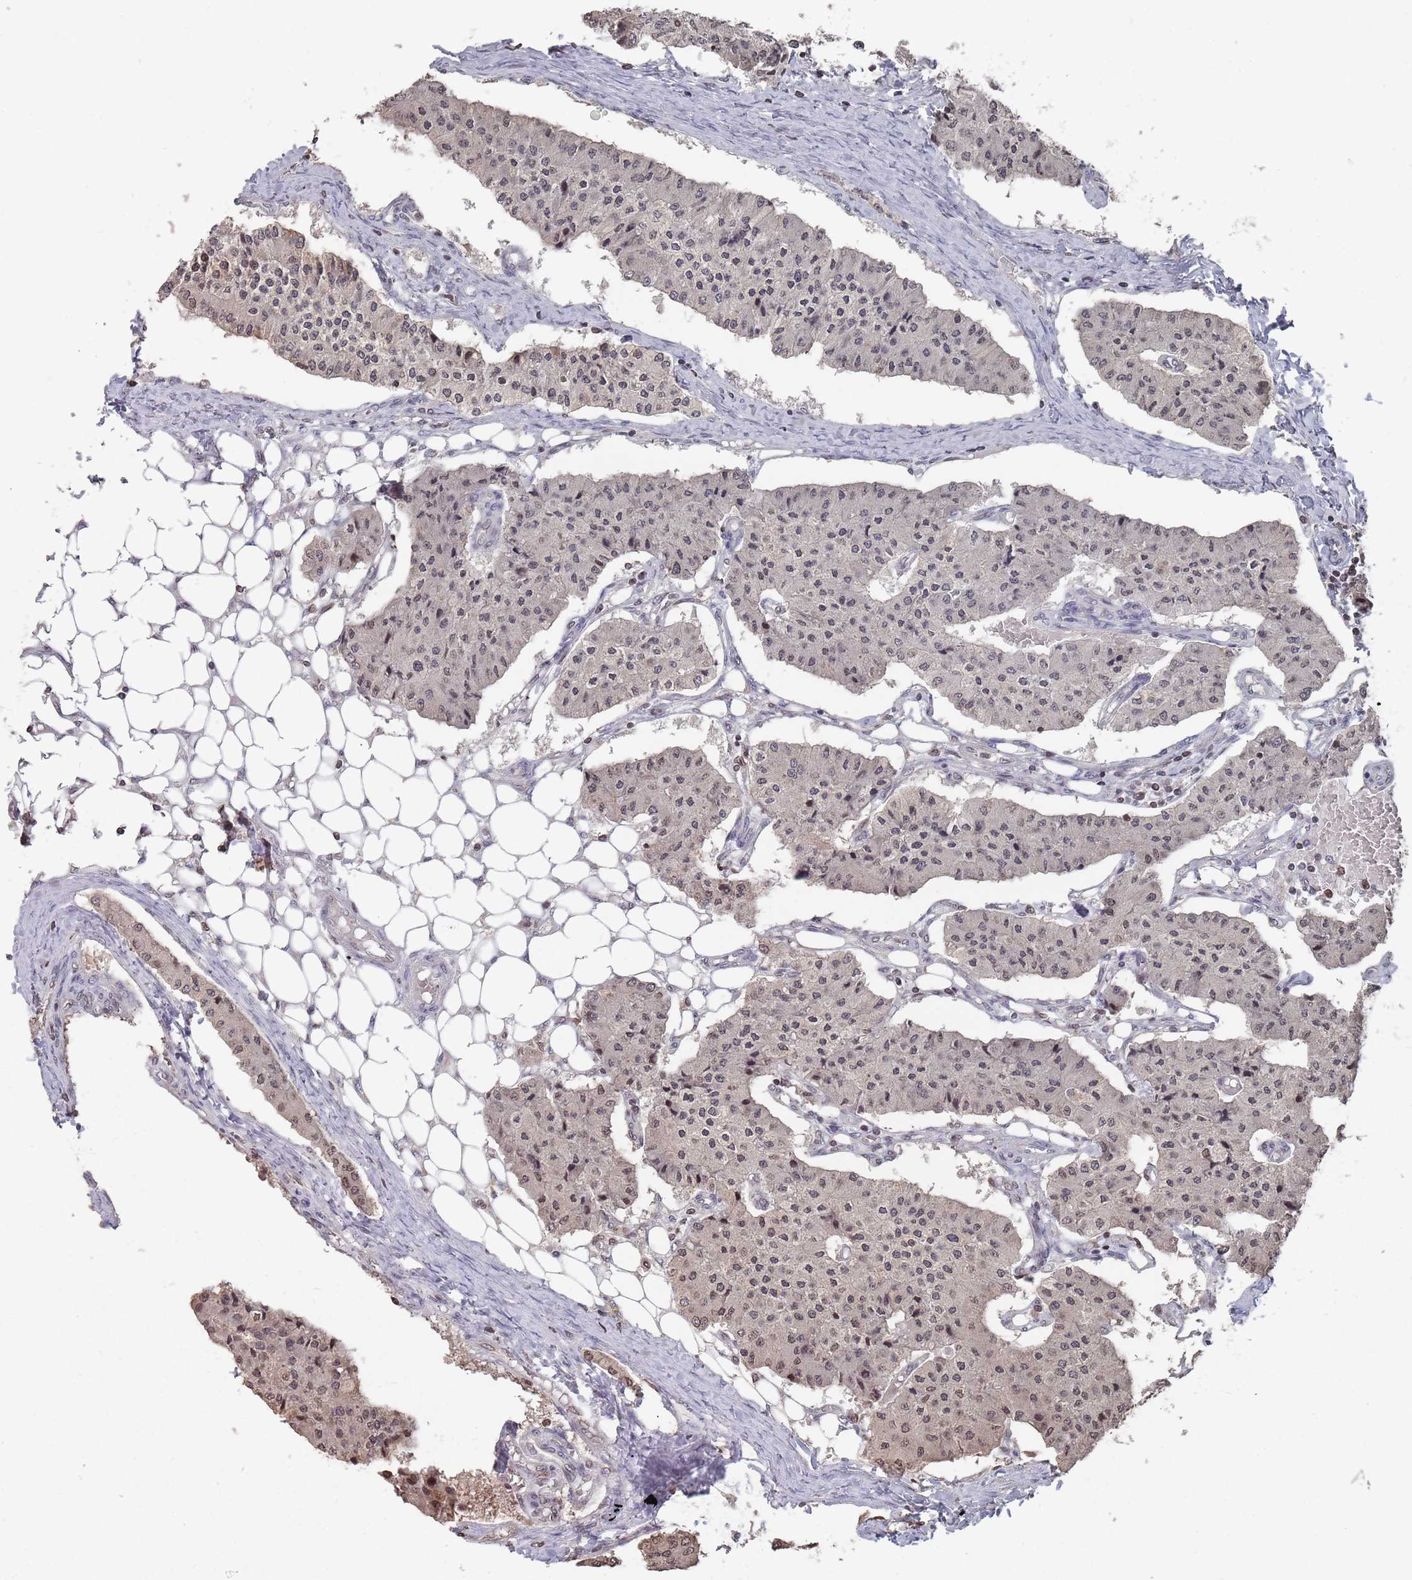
{"staining": {"intensity": "moderate", "quantity": "<25%", "location": "nuclear"}, "tissue": "carcinoid", "cell_type": "Tumor cells", "image_type": "cancer", "snomed": [{"axis": "morphology", "description": "Carcinoid, malignant, NOS"}, {"axis": "topography", "description": "Colon"}], "caption": "Protein staining demonstrates moderate nuclear positivity in approximately <25% of tumor cells in carcinoid.", "gene": "SDHAF3", "patient": {"sex": "female", "age": 52}}